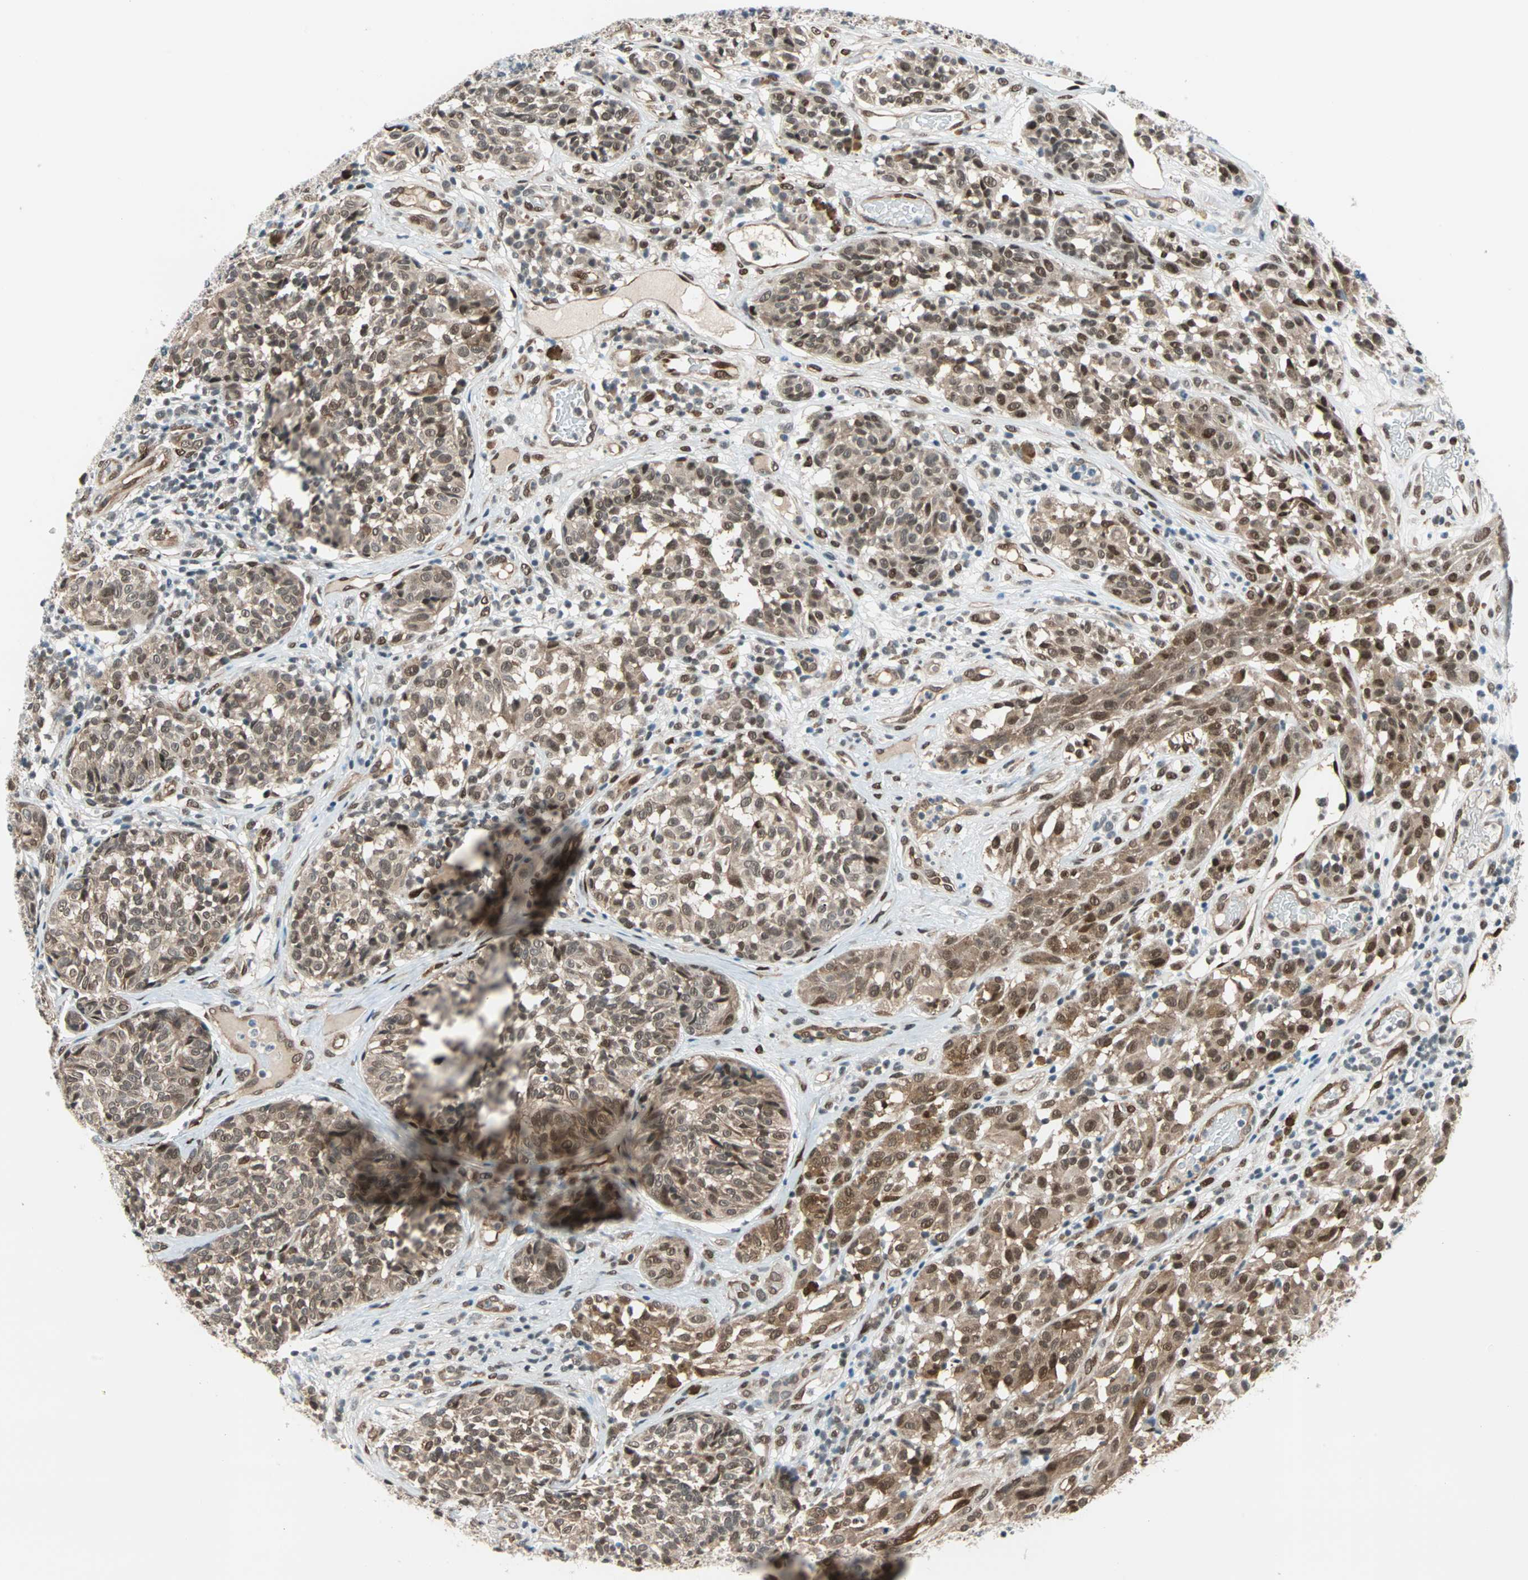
{"staining": {"intensity": "moderate", "quantity": ">75%", "location": "cytoplasmic/membranous,nuclear"}, "tissue": "melanoma", "cell_type": "Tumor cells", "image_type": "cancer", "snomed": [{"axis": "morphology", "description": "Malignant melanoma, NOS"}, {"axis": "topography", "description": "Skin"}], "caption": "Human malignant melanoma stained with a protein marker reveals moderate staining in tumor cells.", "gene": "WWTR1", "patient": {"sex": "female", "age": 46}}